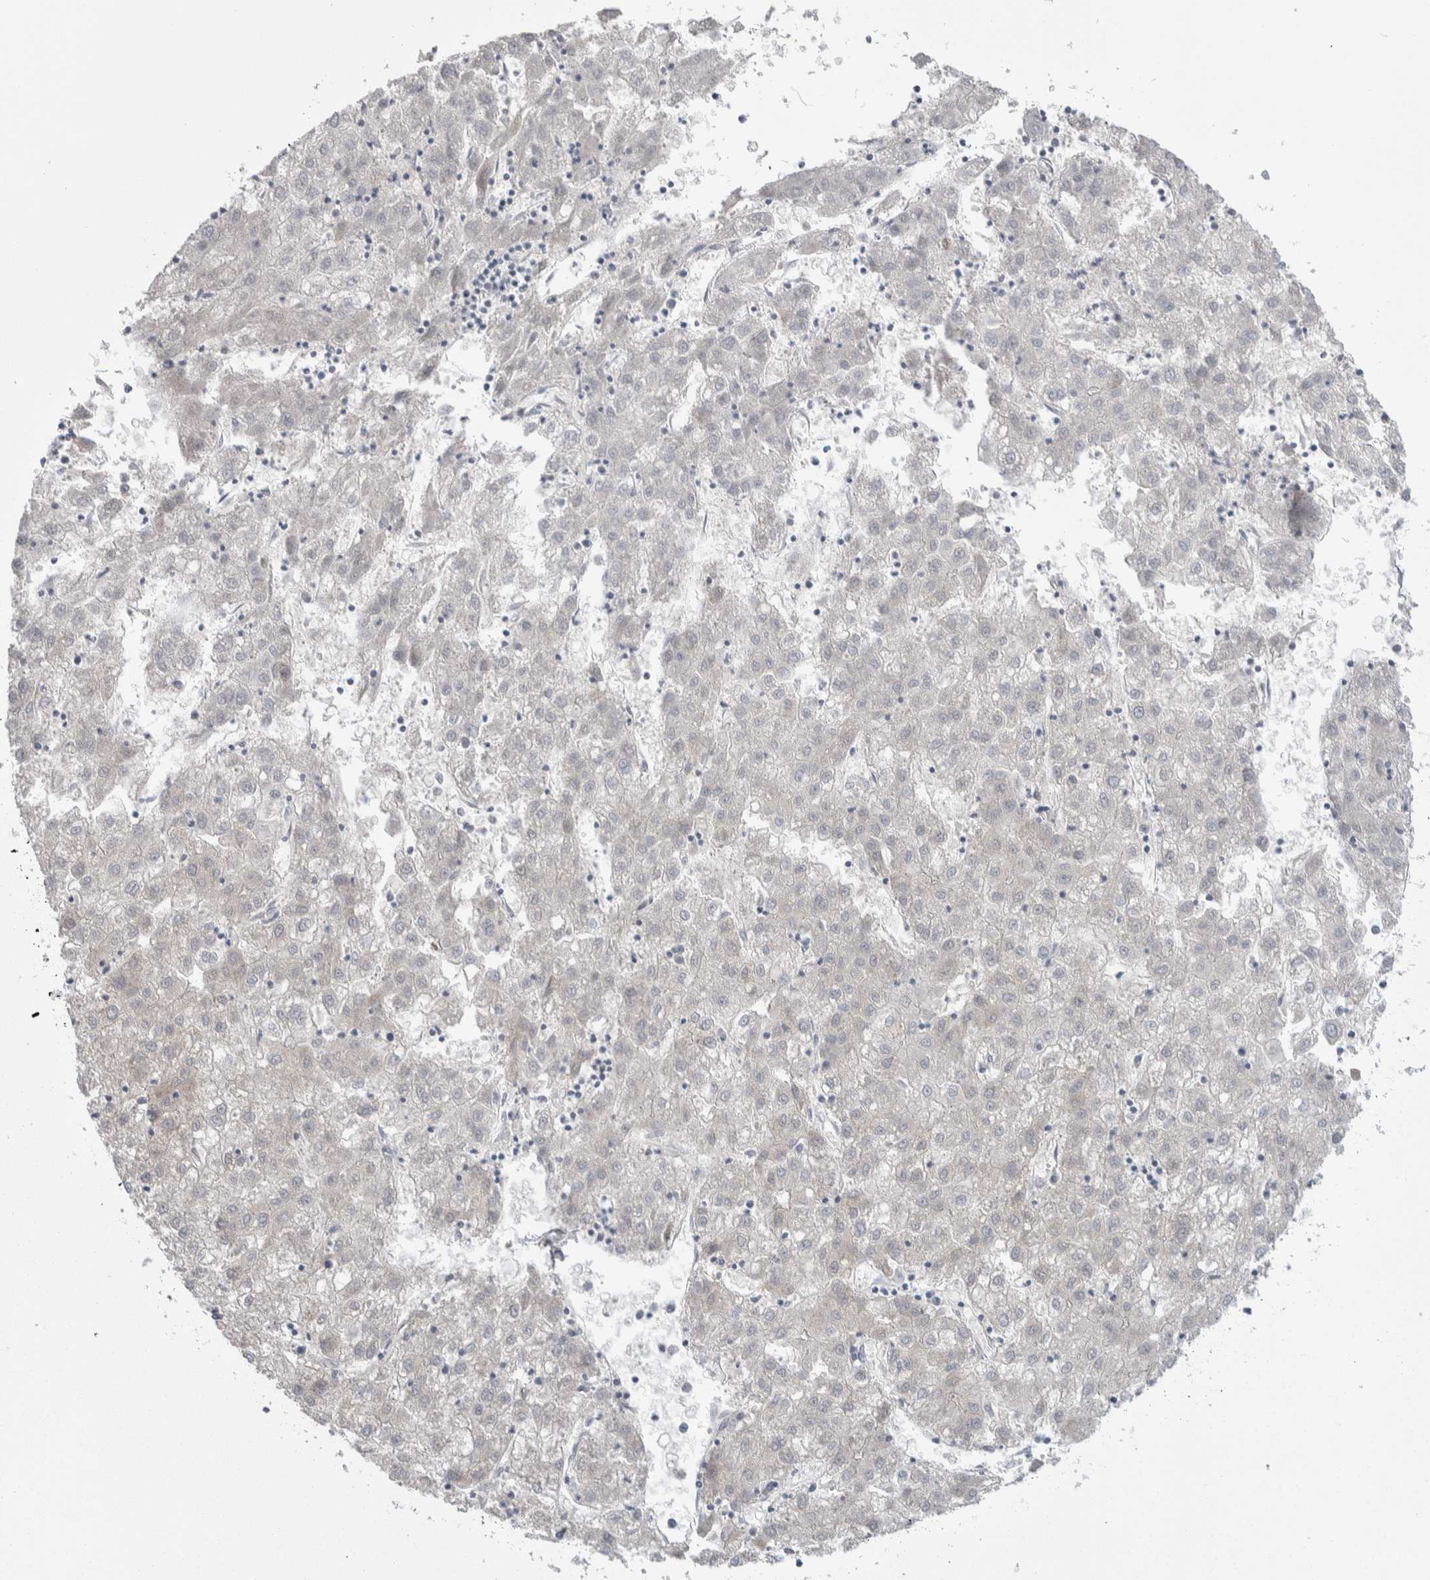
{"staining": {"intensity": "negative", "quantity": "none", "location": "none"}, "tissue": "liver cancer", "cell_type": "Tumor cells", "image_type": "cancer", "snomed": [{"axis": "morphology", "description": "Carcinoma, Hepatocellular, NOS"}, {"axis": "topography", "description": "Liver"}], "caption": "Immunohistochemistry image of neoplastic tissue: liver hepatocellular carcinoma stained with DAB (3,3'-diaminobenzidine) reveals no significant protein expression in tumor cells.", "gene": "HTATIP2", "patient": {"sex": "male", "age": 72}}